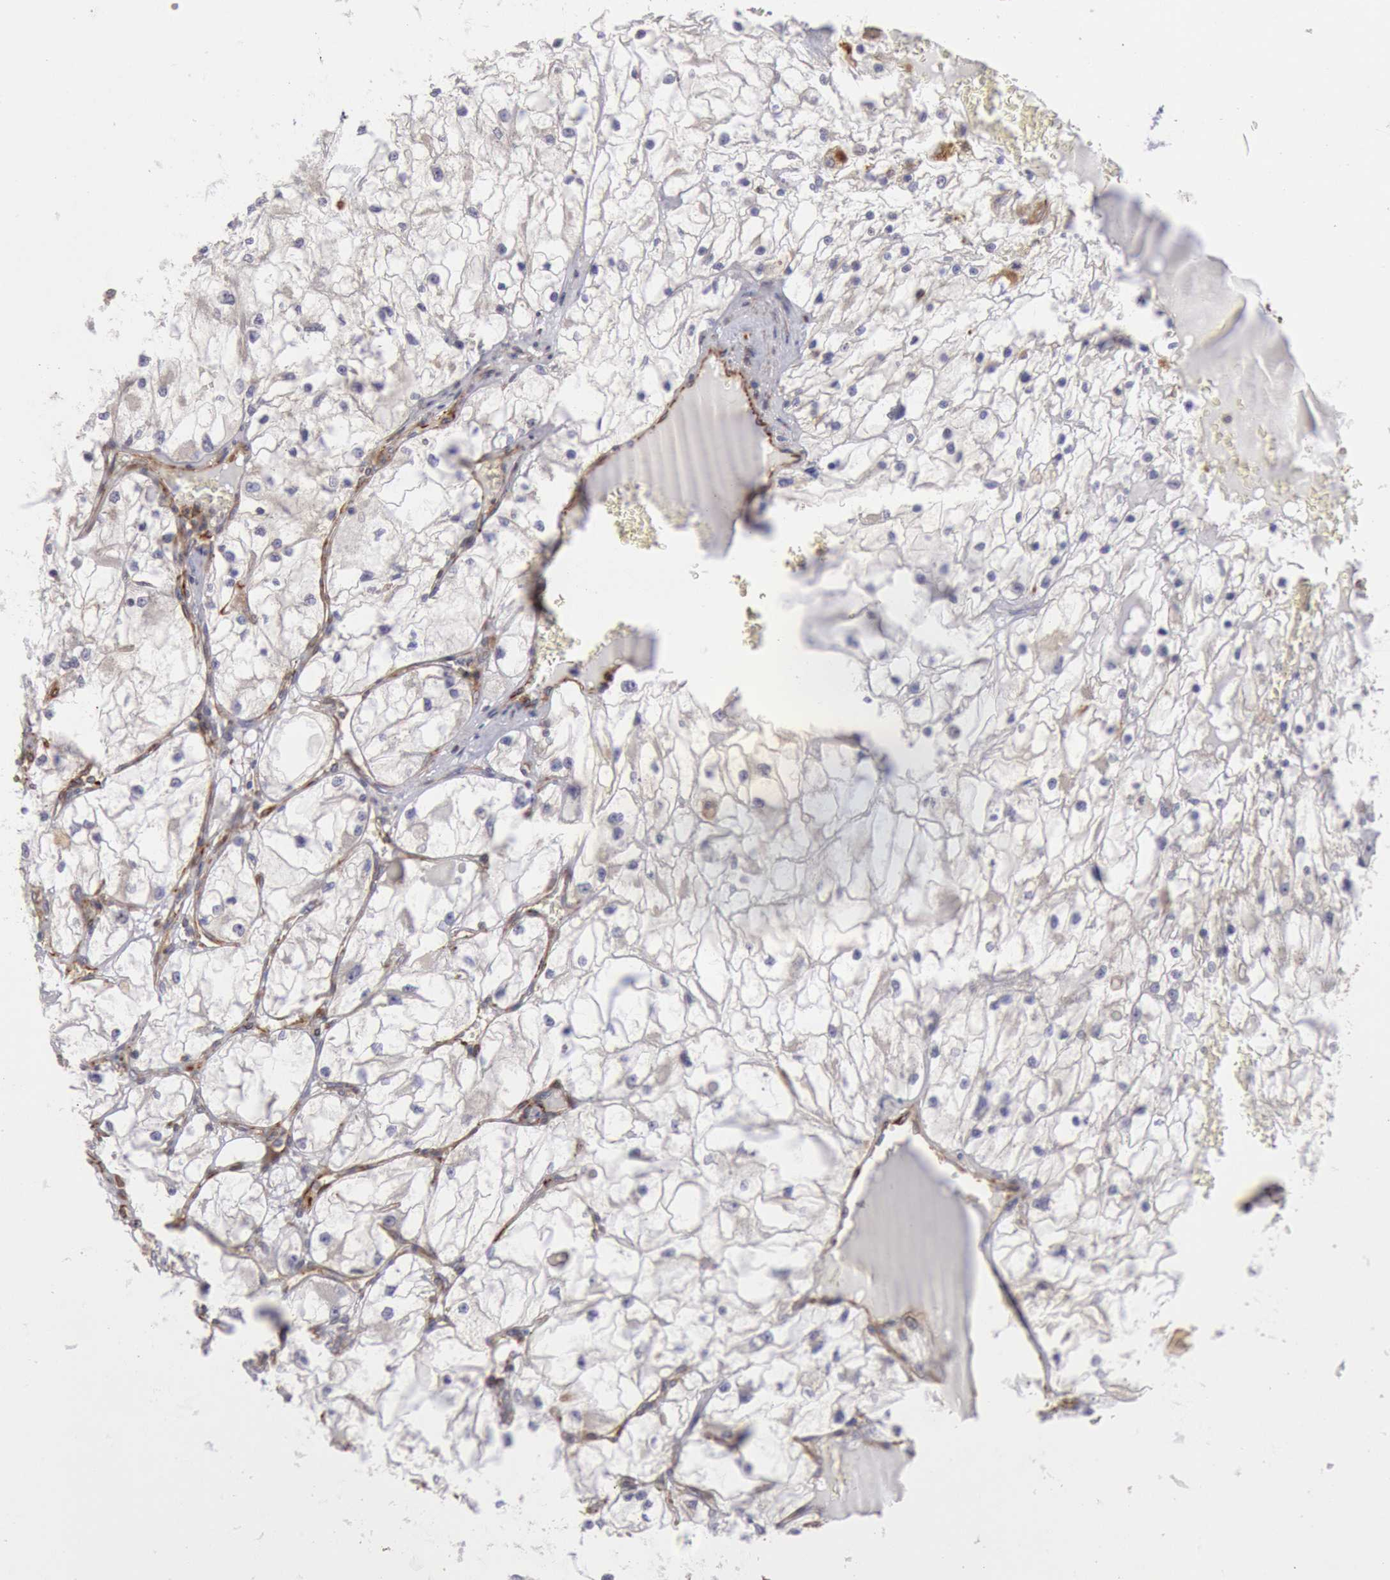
{"staining": {"intensity": "negative", "quantity": "none", "location": "none"}, "tissue": "renal cancer", "cell_type": "Tumor cells", "image_type": "cancer", "snomed": [{"axis": "morphology", "description": "Adenocarcinoma, NOS"}, {"axis": "topography", "description": "Kidney"}], "caption": "Protein analysis of renal adenocarcinoma demonstrates no significant expression in tumor cells.", "gene": "RNF139", "patient": {"sex": "male", "age": 61}}